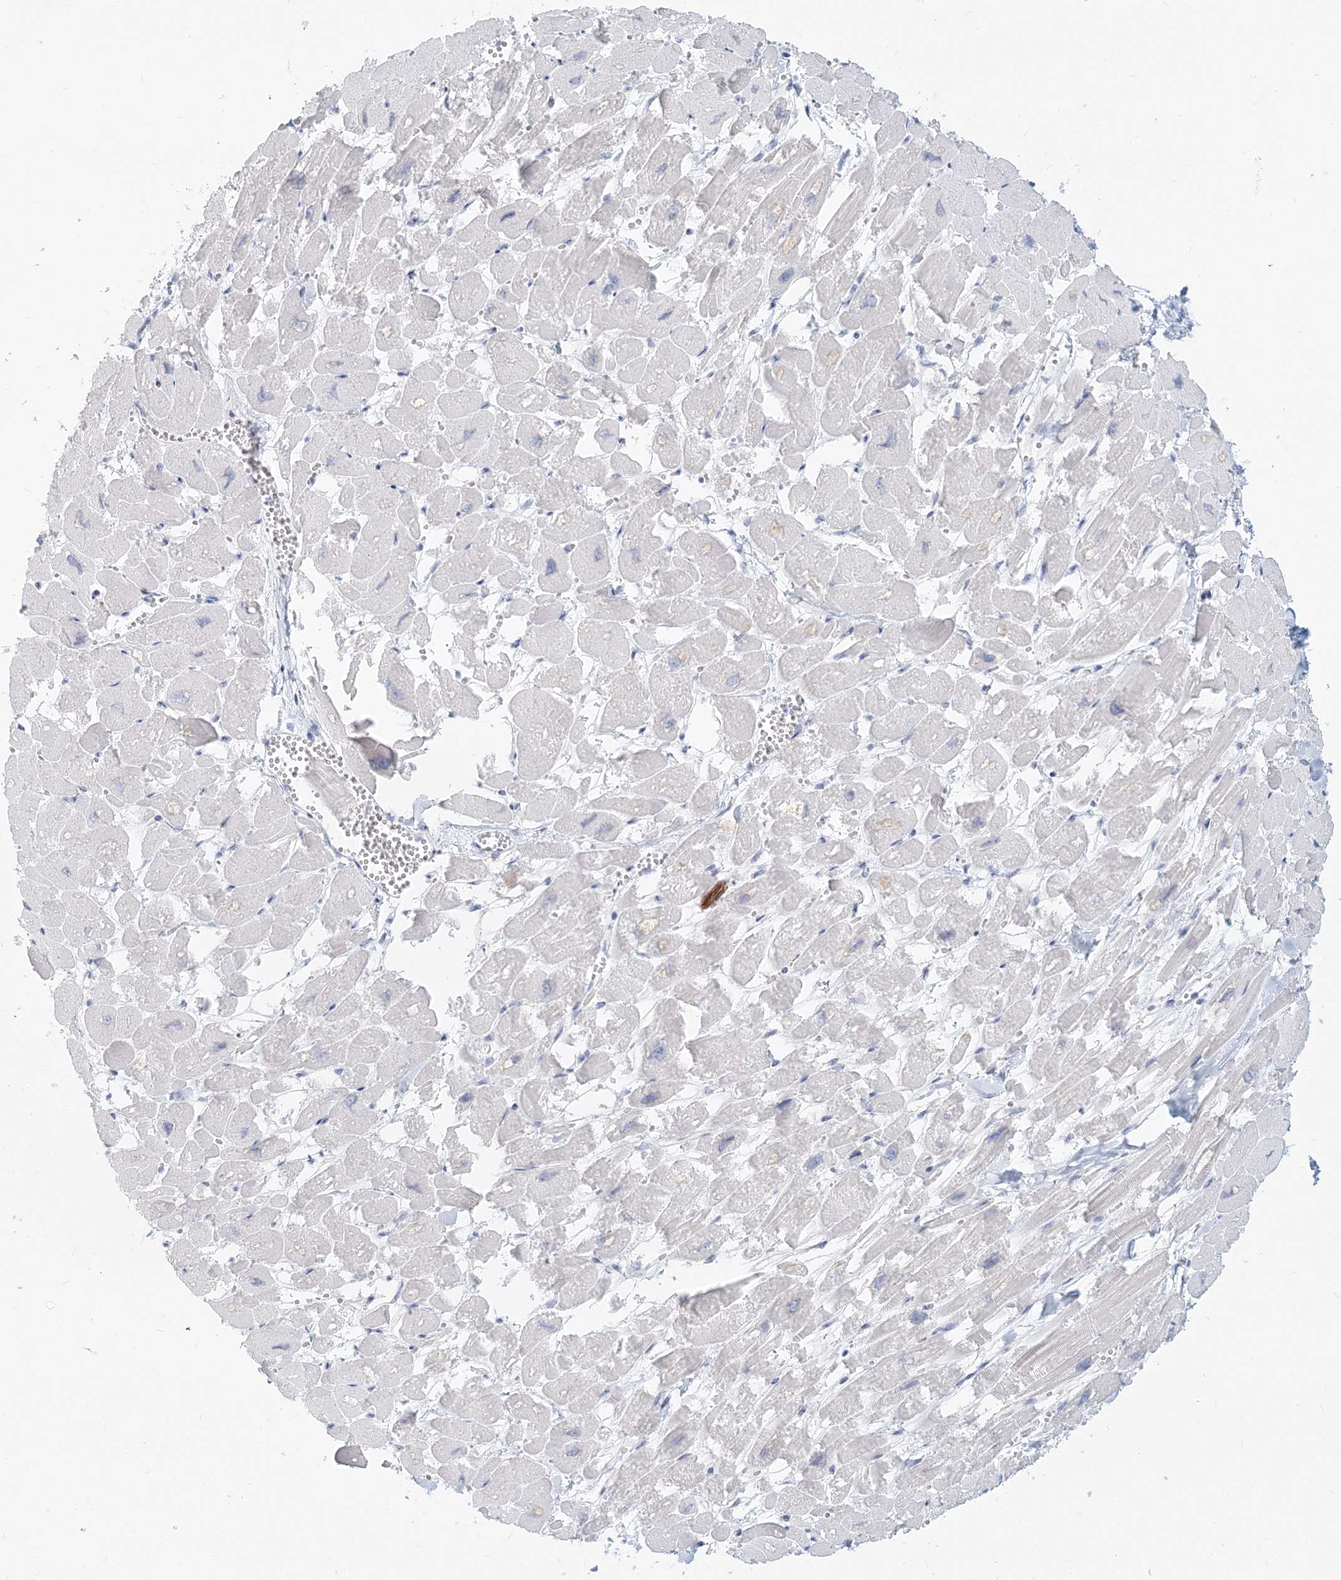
{"staining": {"intensity": "negative", "quantity": "none", "location": "none"}, "tissue": "heart muscle", "cell_type": "Cardiomyocytes", "image_type": "normal", "snomed": [{"axis": "morphology", "description": "Normal tissue, NOS"}, {"axis": "topography", "description": "Heart"}], "caption": "Immunohistochemistry photomicrograph of unremarkable heart muscle: heart muscle stained with DAB (3,3'-diaminobenzidine) displays no significant protein positivity in cardiomyocytes.", "gene": "CSN1S1", "patient": {"sex": "male", "age": 54}}